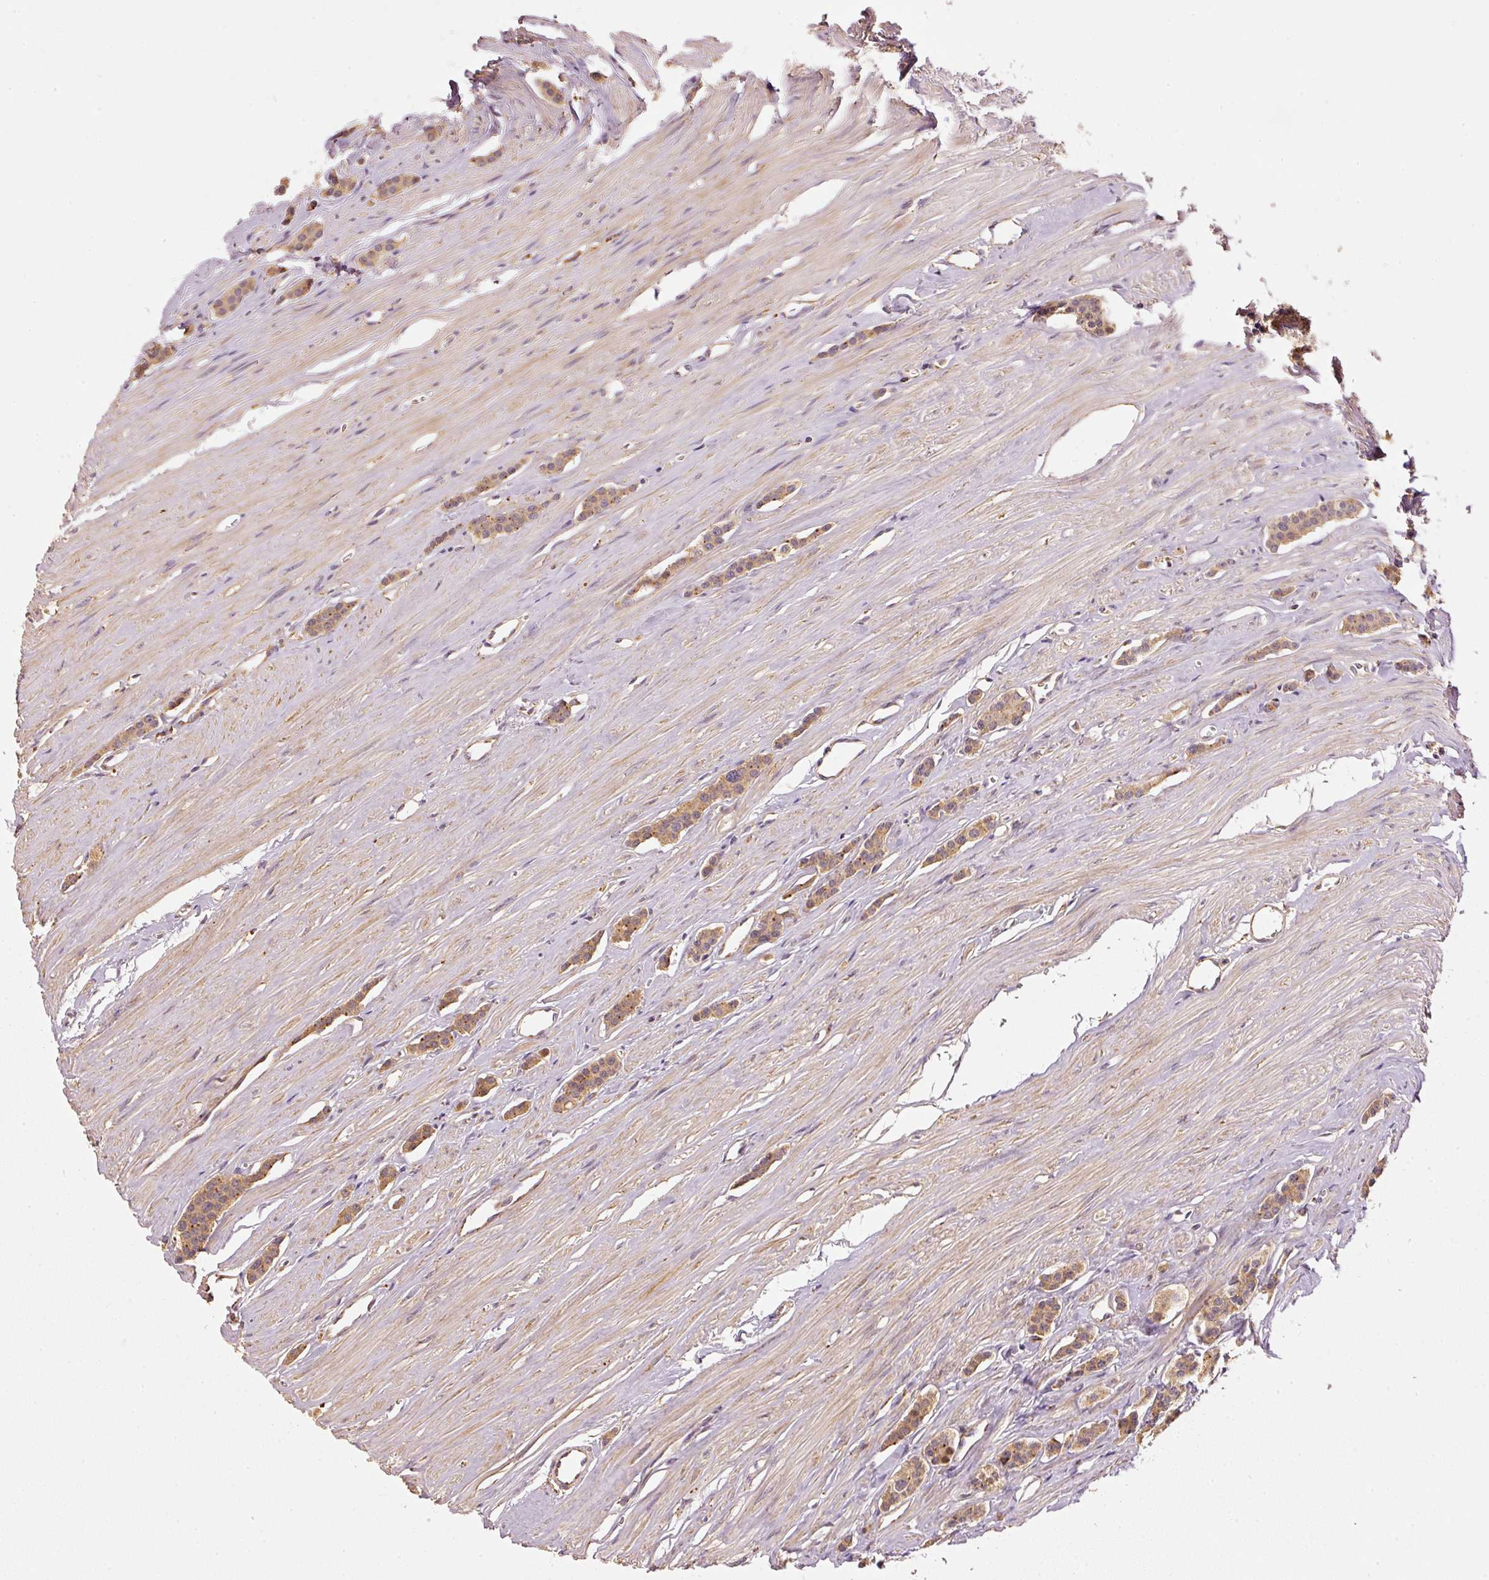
{"staining": {"intensity": "moderate", "quantity": ">75%", "location": "cytoplasmic/membranous"}, "tissue": "carcinoid", "cell_type": "Tumor cells", "image_type": "cancer", "snomed": [{"axis": "morphology", "description": "Carcinoid, malignant, NOS"}, {"axis": "topography", "description": "Small intestine"}], "caption": "A brown stain labels moderate cytoplasmic/membranous expression of a protein in human carcinoid tumor cells.", "gene": "MTHFD1L", "patient": {"sex": "male", "age": 60}}